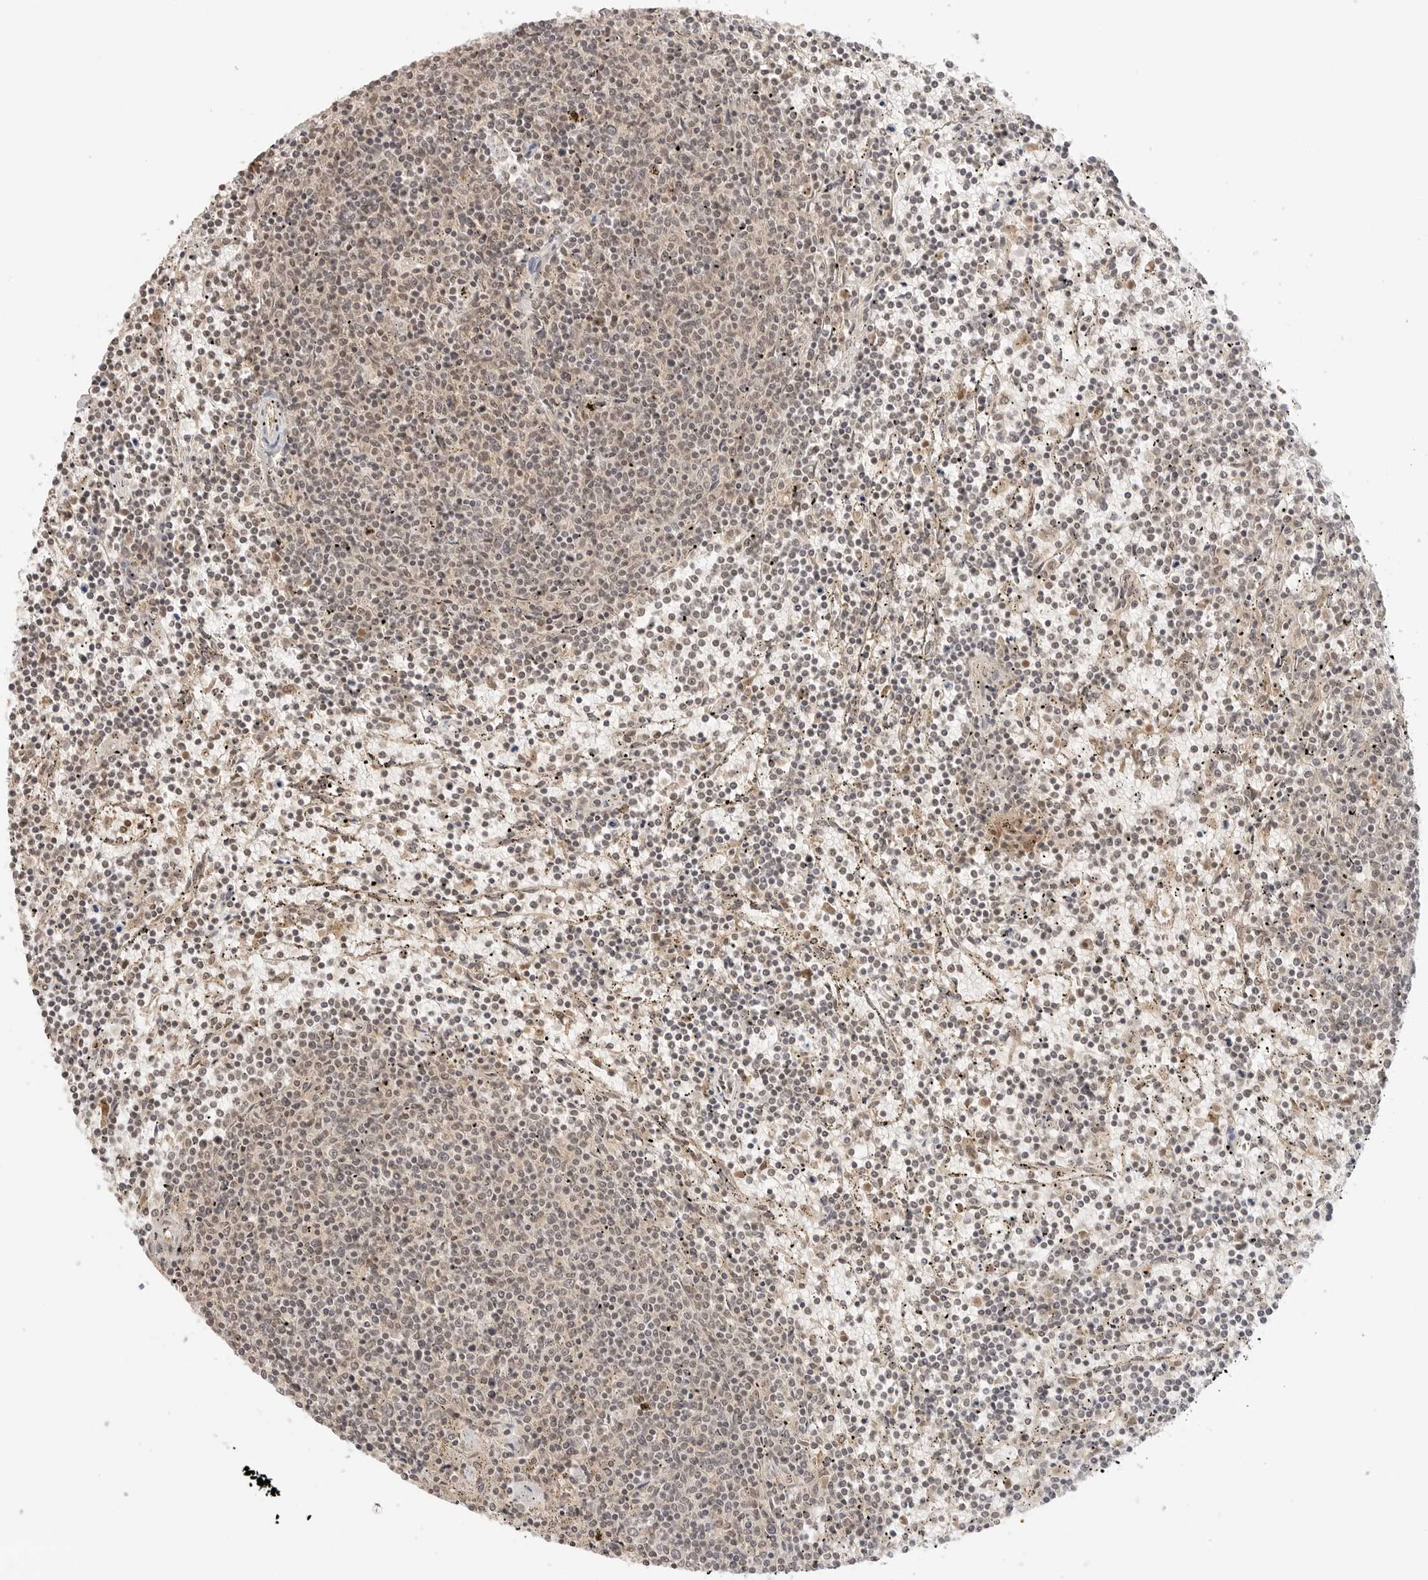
{"staining": {"intensity": "weak", "quantity": "25%-75%", "location": "cytoplasmic/membranous,nuclear"}, "tissue": "lymphoma", "cell_type": "Tumor cells", "image_type": "cancer", "snomed": [{"axis": "morphology", "description": "Malignant lymphoma, non-Hodgkin's type, Low grade"}, {"axis": "topography", "description": "Spleen"}], "caption": "IHC of human malignant lymphoma, non-Hodgkin's type (low-grade) demonstrates low levels of weak cytoplasmic/membranous and nuclear expression in approximately 25%-75% of tumor cells.", "gene": "GPR34", "patient": {"sex": "female", "age": 50}}